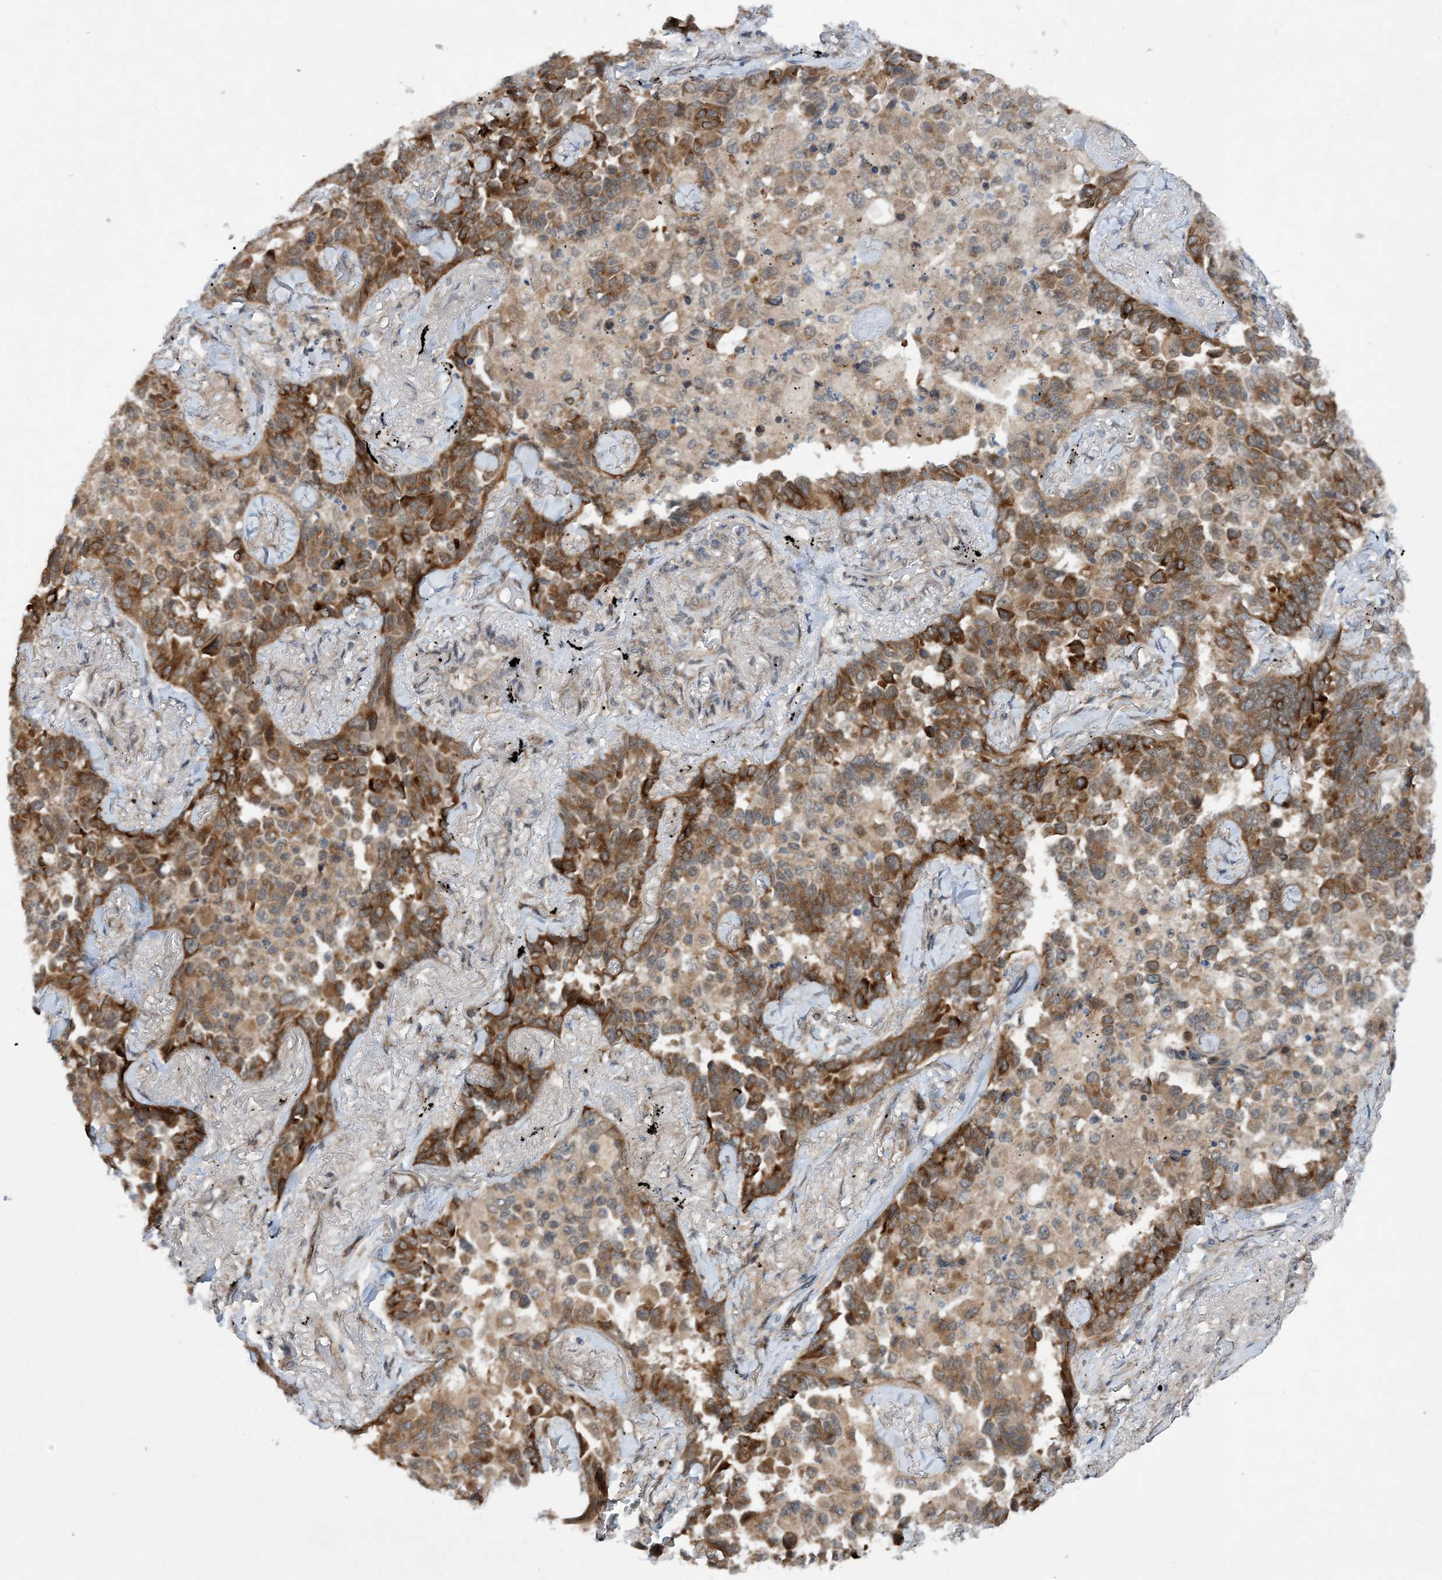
{"staining": {"intensity": "moderate", "quantity": ">75%", "location": "cytoplasmic/membranous"}, "tissue": "lung cancer", "cell_type": "Tumor cells", "image_type": "cancer", "snomed": [{"axis": "morphology", "description": "Adenocarcinoma, NOS"}, {"axis": "topography", "description": "Lung"}], "caption": "Lung cancer (adenocarcinoma) stained with a brown dye exhibits moderate cytoplasmic/membranous positive staining in about >75% of tumor cells.", "gene": "HEMK1", "patient": {"sex": "female", "age": 67}}